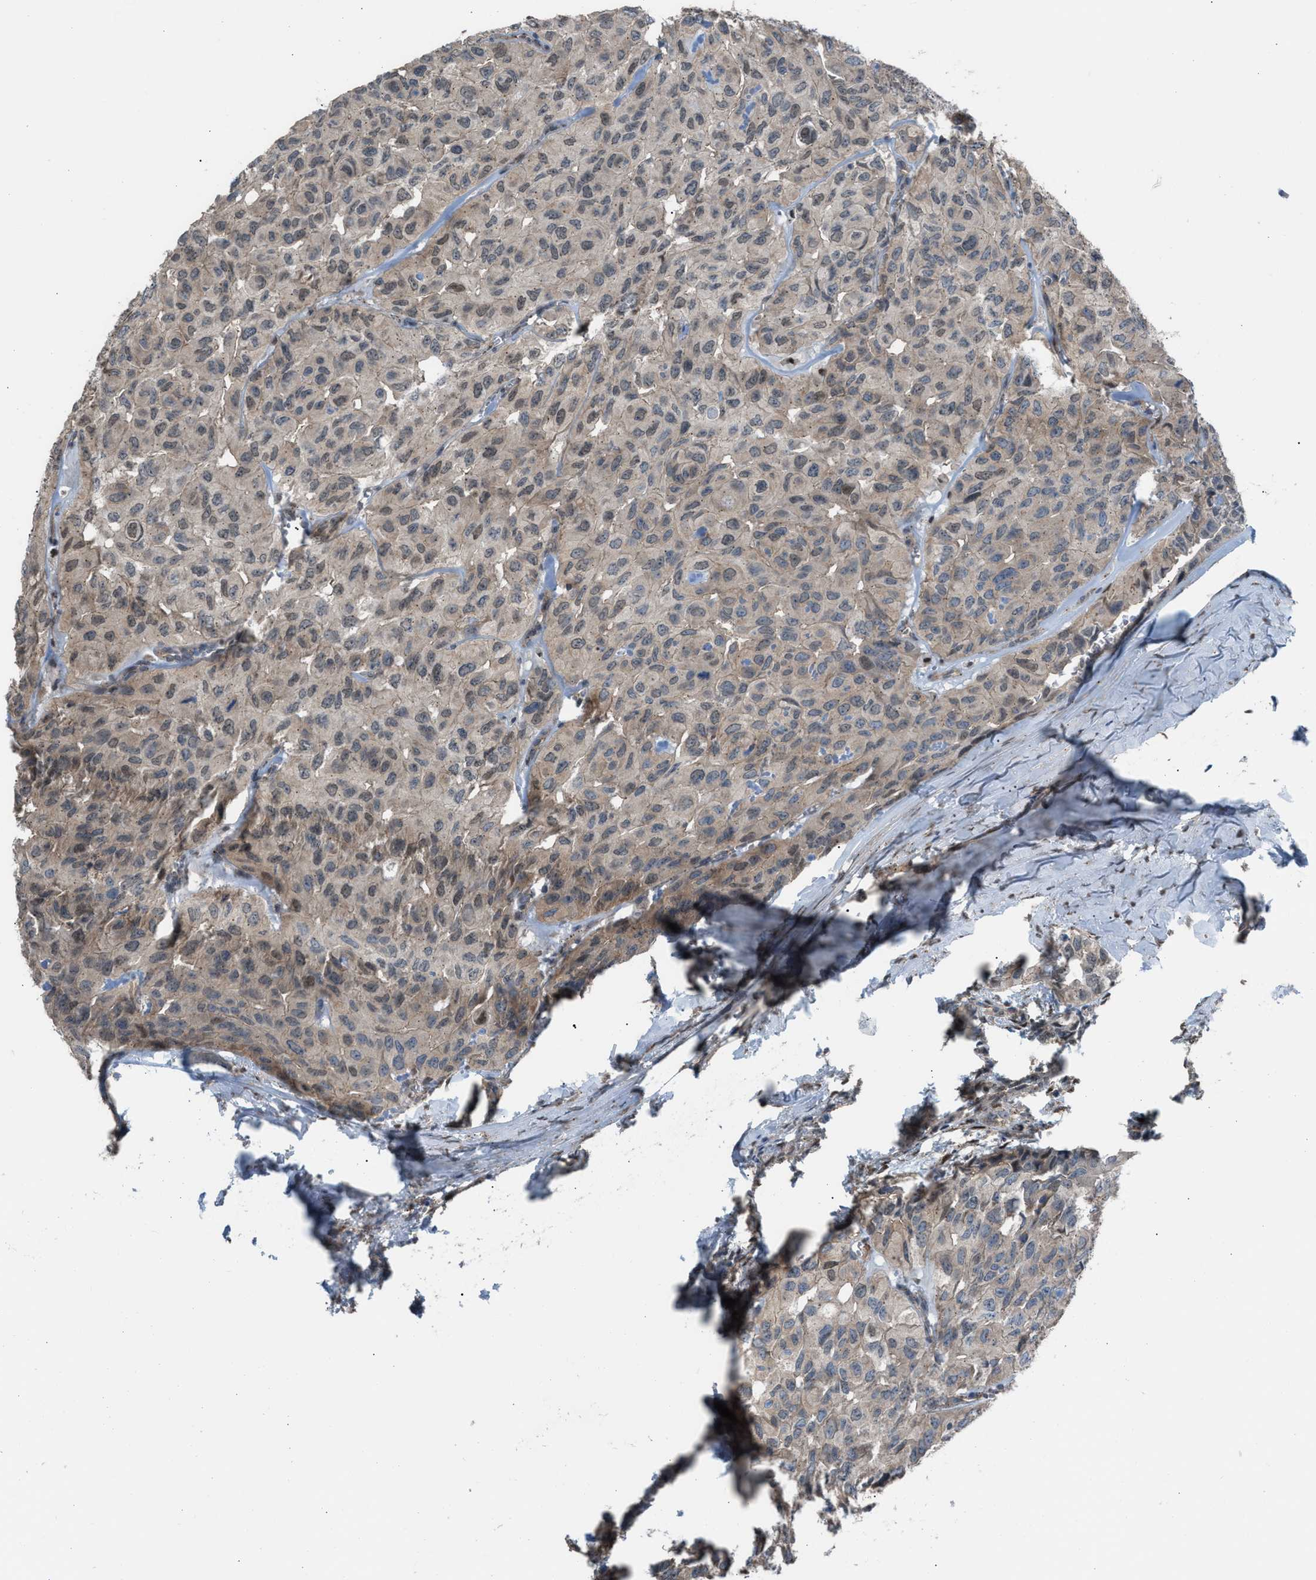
{"staining": {"intensity": "weak", "quantity": ">75%", "location": "cytoplasmic/membranous,nuclear"}, "tissue": "head and neck cancer", "cell_type": "Tumor cells", "image_type": "cancer", "snomed": [{"axis": "morphology", "description": "Adenocarcinoma, NOS"}, {"axis": "topography", "description": "Salivary gland, NOS"}, {"axis": "topography", "description": "Head-Neck"}], "caption": "Immunohistochemical staining of human adenocarcinoma (head and neck) displays low levels of weak cytoplasmic/membranous and nuclear staining in approximately >75% of tumor cells. Nuclei are stained in blue.", "gene": "CRTC1", "patient": {"sex": "female", "age": 76}}